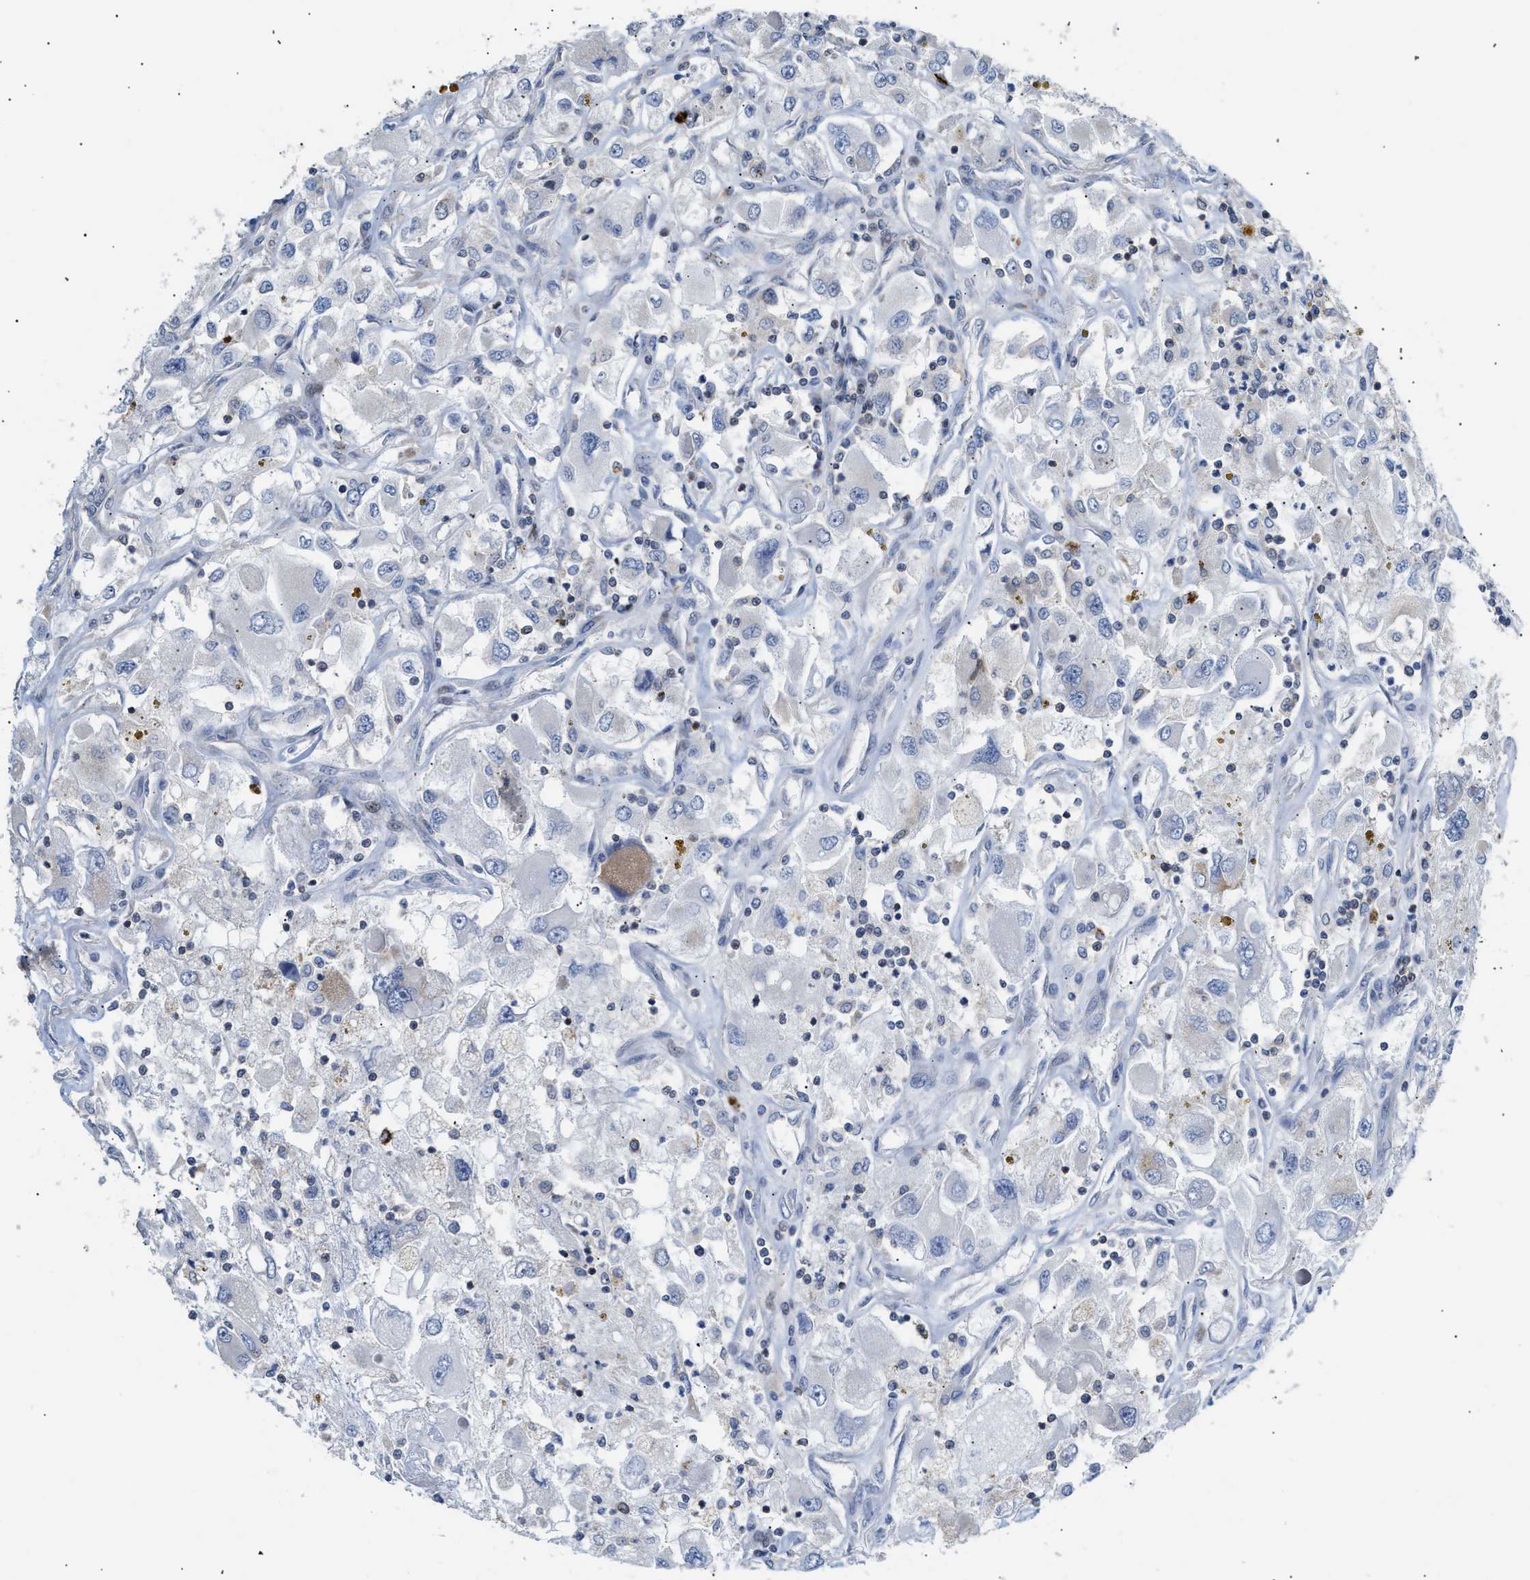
{"staining": {"intensity": "negative", "quantity": "none", "location": "none"}, "tissue": "renal cancer", "cell_type": "Tumor cells", "image_type": "cancer", "snomed": [{"axis": "morphology", "description": "Adenocarcinoma, NOS"}, {"axis": "topography", "description": "Kidney"}], "caption": "Tumor cells show no significant staining in renal cancer.", "gene": "ATP9A", "patient": {"sex": "female", "age": 52}}